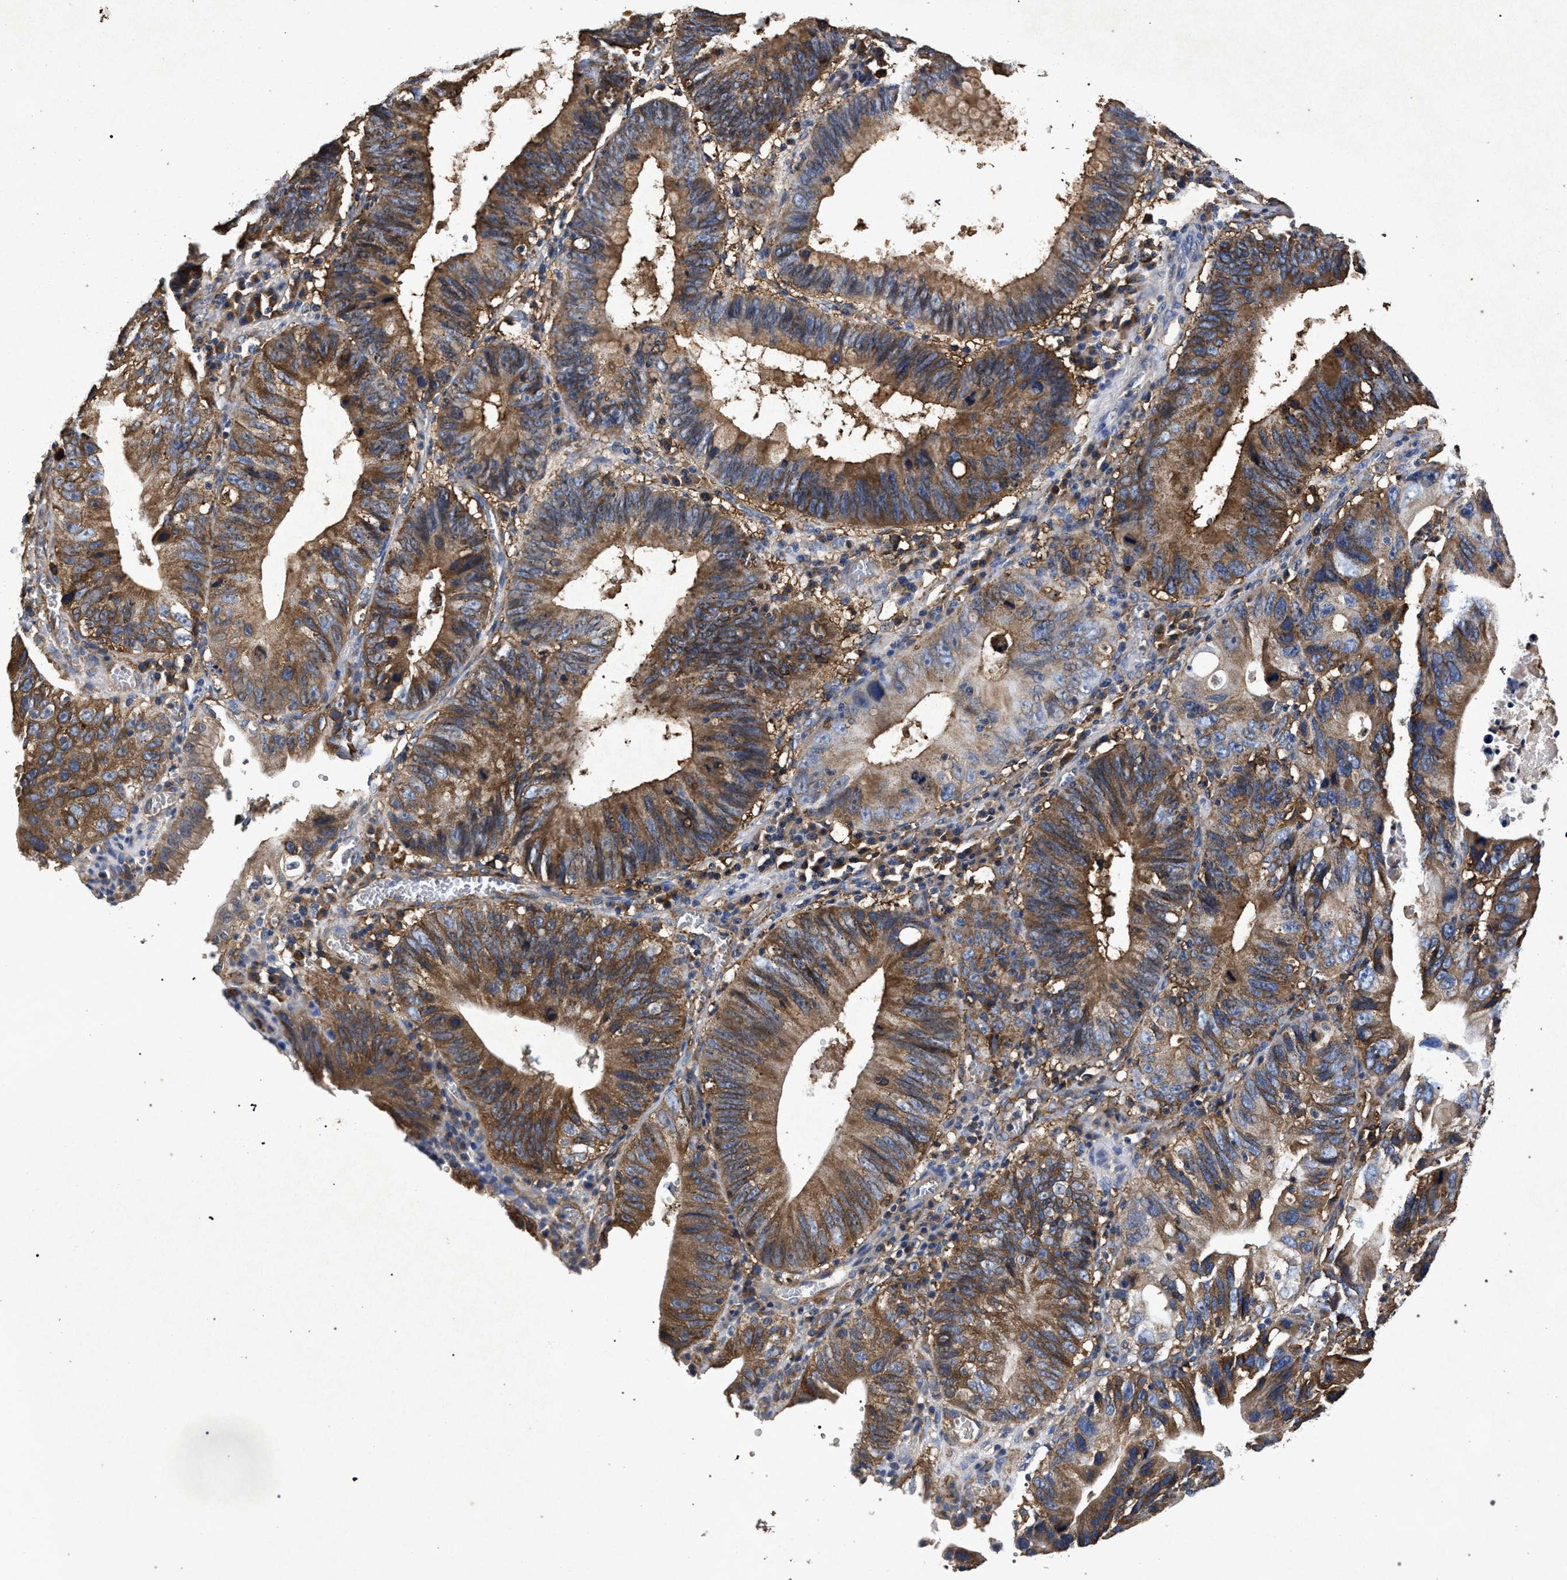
{"staining": {"intensity": "moderate", "quantity": ">75%", "location": "cytoplasmic/membranous"}, "tissue": "stomach cancer", "cell_type": "Tumor cells", "image_type": "cancer", "snomed": [{"axis": "morphology", "description": "Adenocarcinoma, NOS"}, {"axis": "topography", "description": "Stomach"}], "caption": "Brown immunohistochemical staining in human stomach cancer (adenocarcinoma) displays moderate cytoplasmic/membranous staining in about >75% of tumor cells.", "gene": "MARCKS", "patient": {"sex": "male", "age": 59}}